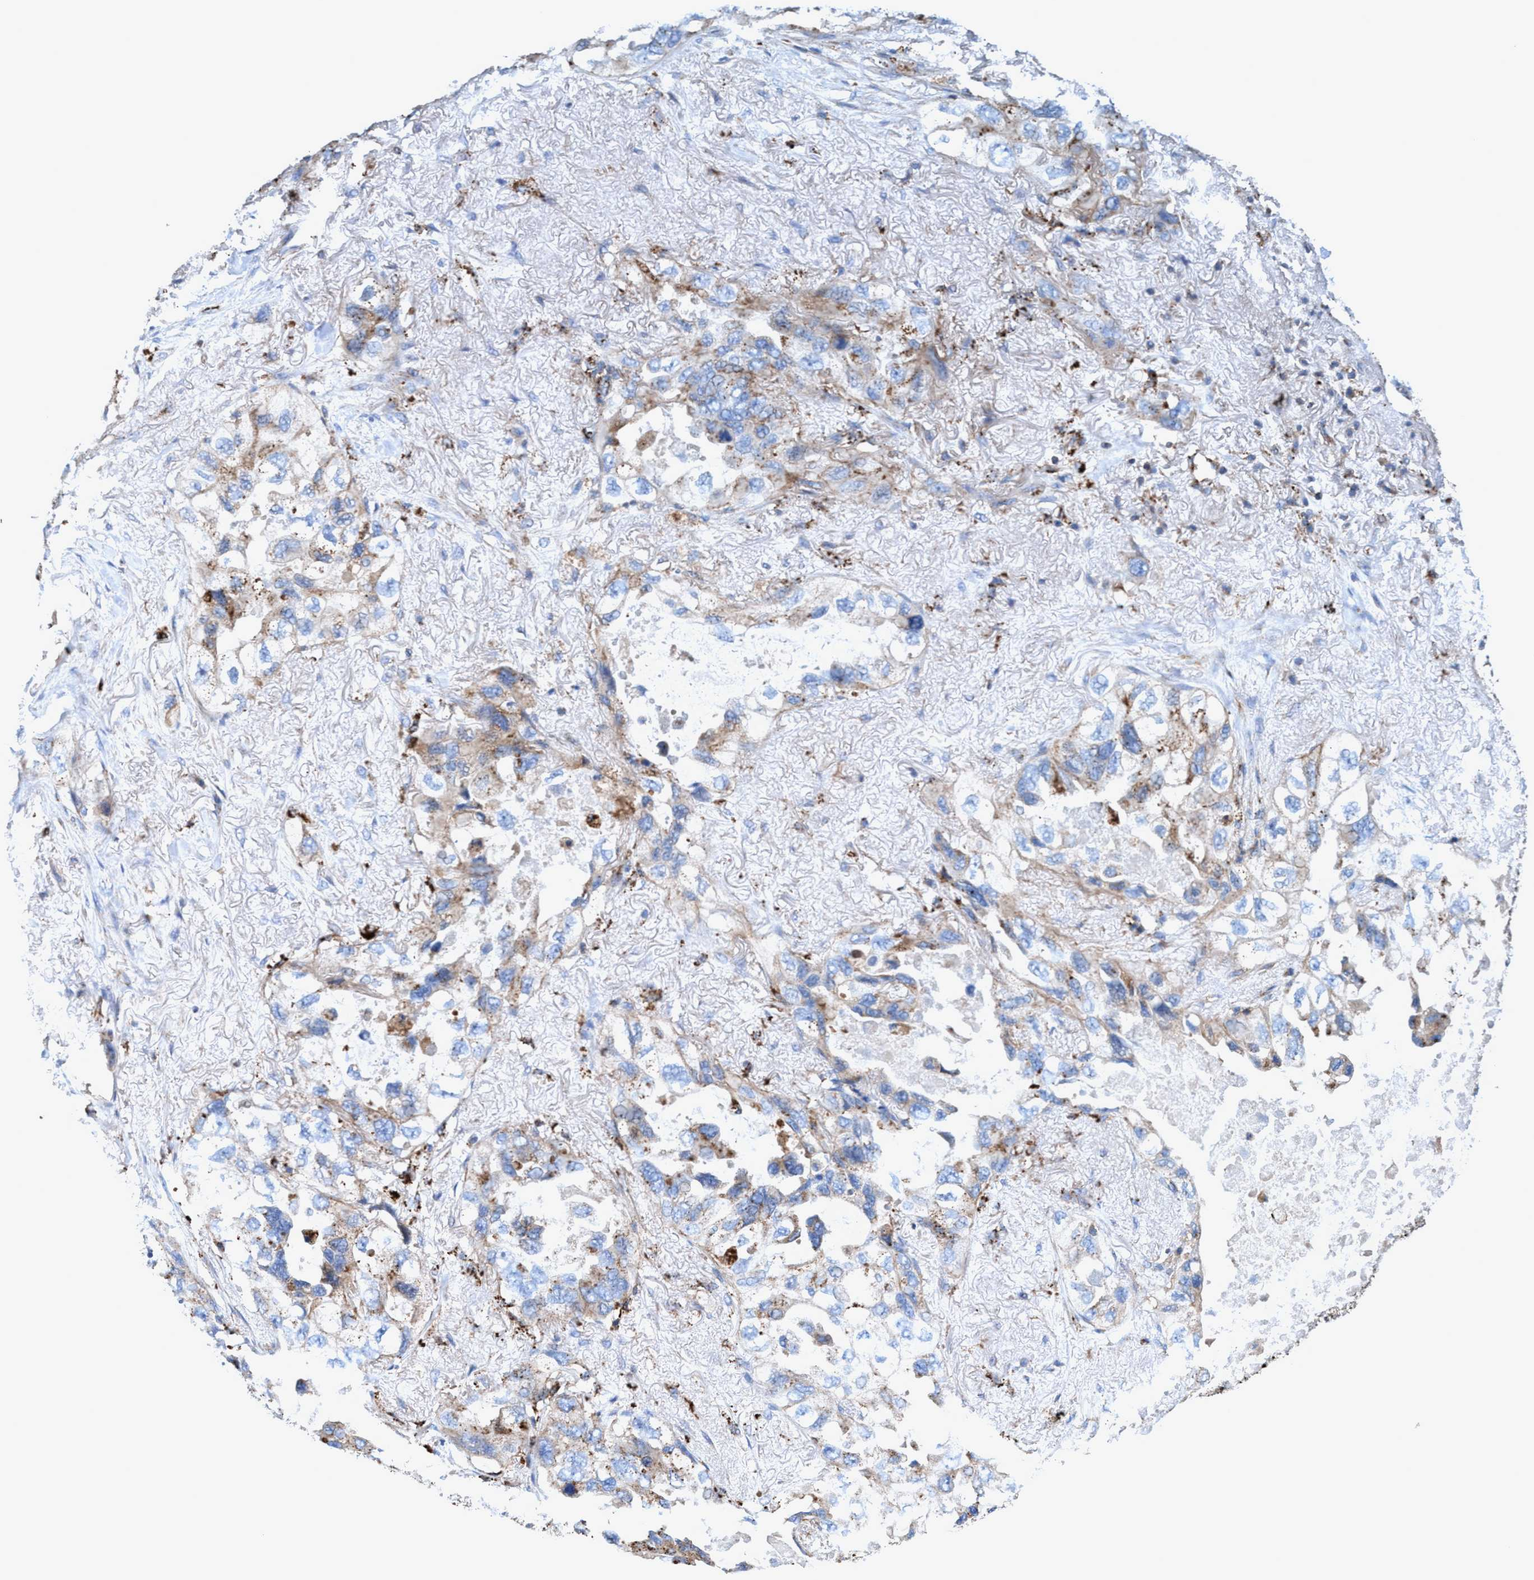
{"staining": {"intensity": "moderate", "quantity": "25%-75%", "location": "cytoplasmic/membranous"}, "tissue": "lung cancer", "cell_type": "Tumor cells", "image_type": "cancer", "snomed": [{"axis": "morphology", "description": "Squamous cell carcinoma, NOS"}, {"axis": "topography", "description": "Lung"}], "caption": "Protein expression analysis of human lung cancer reveals moderate cytoplasmic/membranous expression in about 25%-75% of tumor cells.", "gene": "TRIM65", "patient": {"sex": "female", "age": 73}}